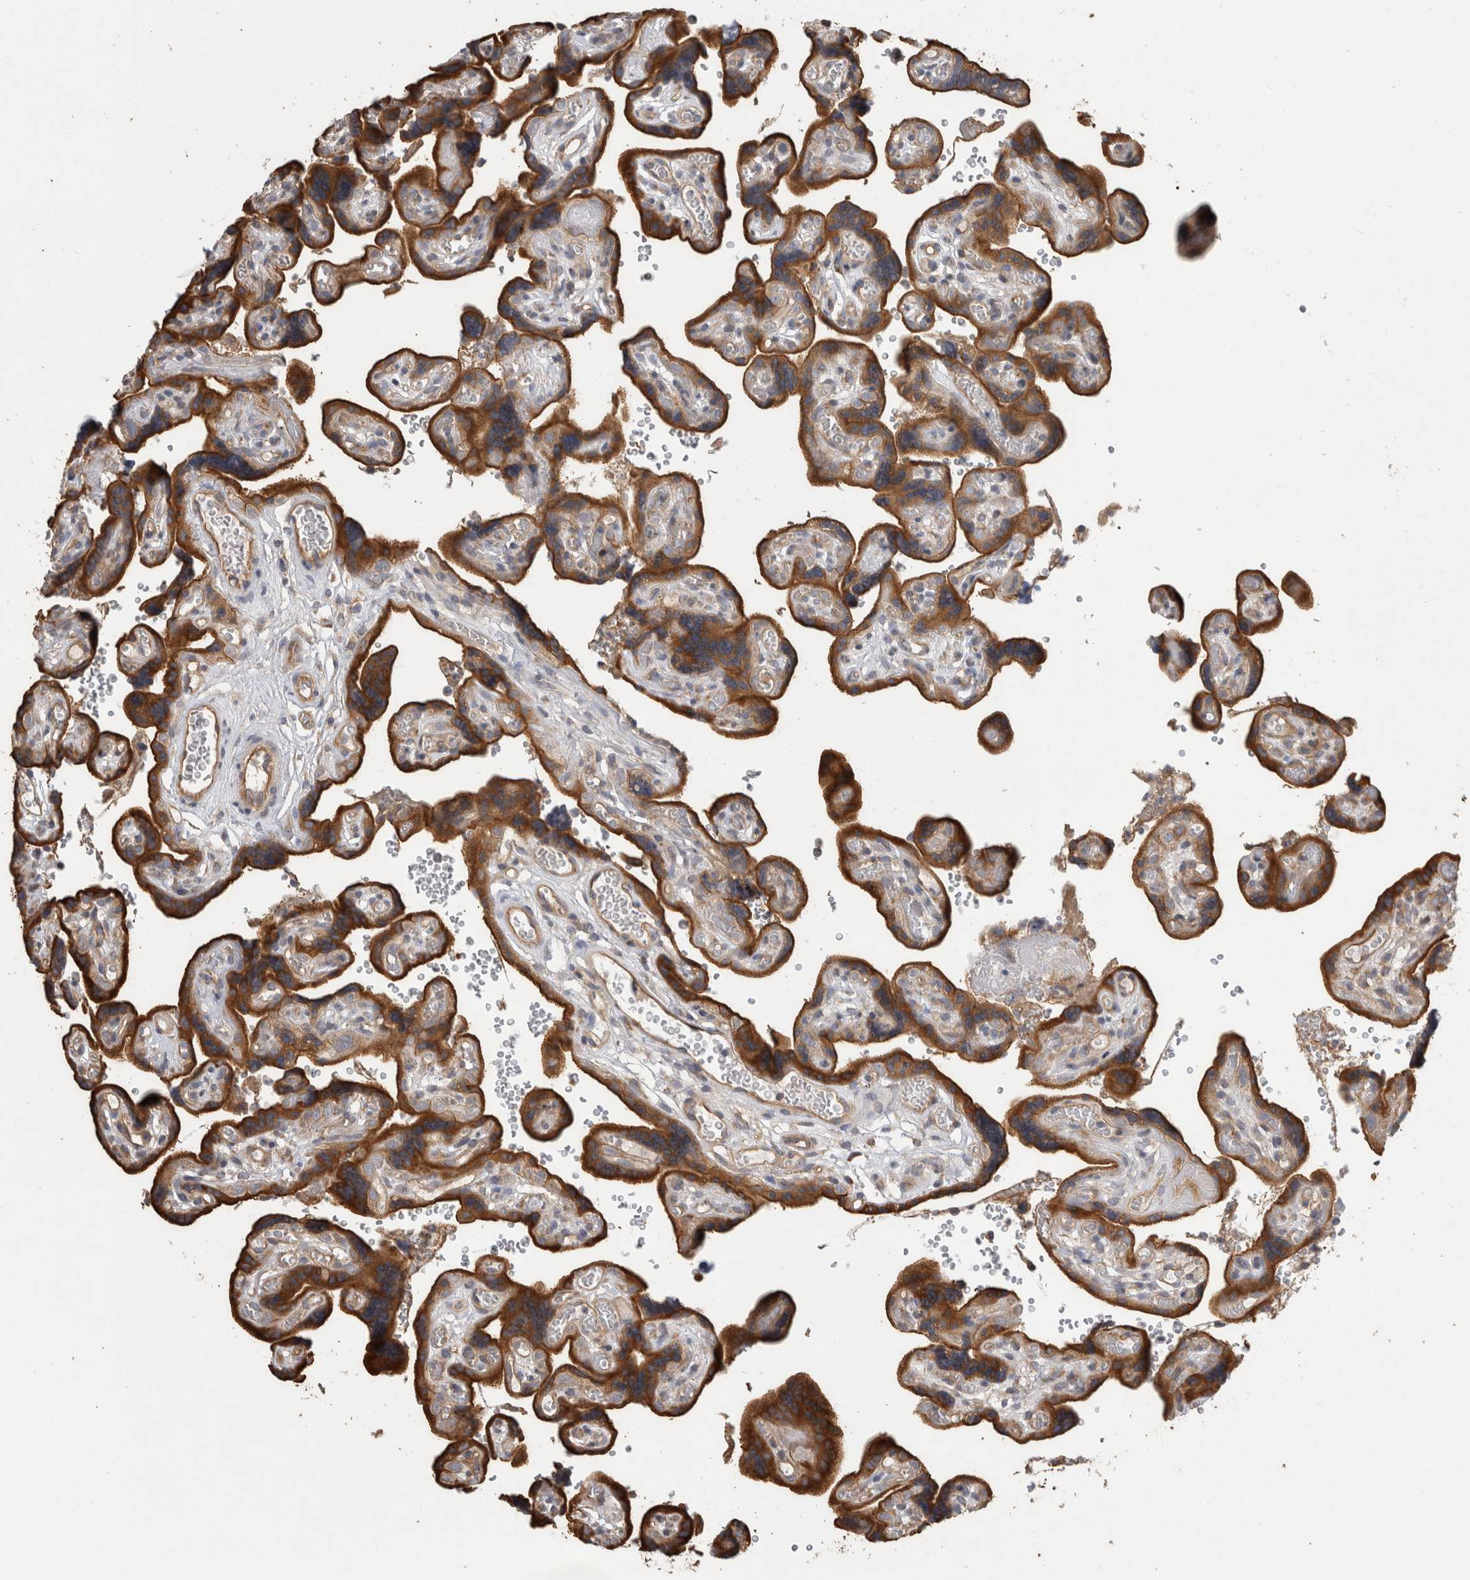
{"staining": {"intensity": "strong", "quantity": ">75%", "location": "cytoplasmic/membranous"}, "tissue": "placenta", "cell_type": "Decidual cells", "image_type": "normal", "snomed": [{"axis": "morphology", "description": "Normal tissue, NOS"}, {"axis": "topography", "description": "Placenta"}], "caption": "Immunohistochemical staining of normal placenta shows high levels of strong cytoplasmic/membranous positivity in about >75% of decidual cells.", "gene": "PARP6", "patient": {"sex": "female", "age": 30}}